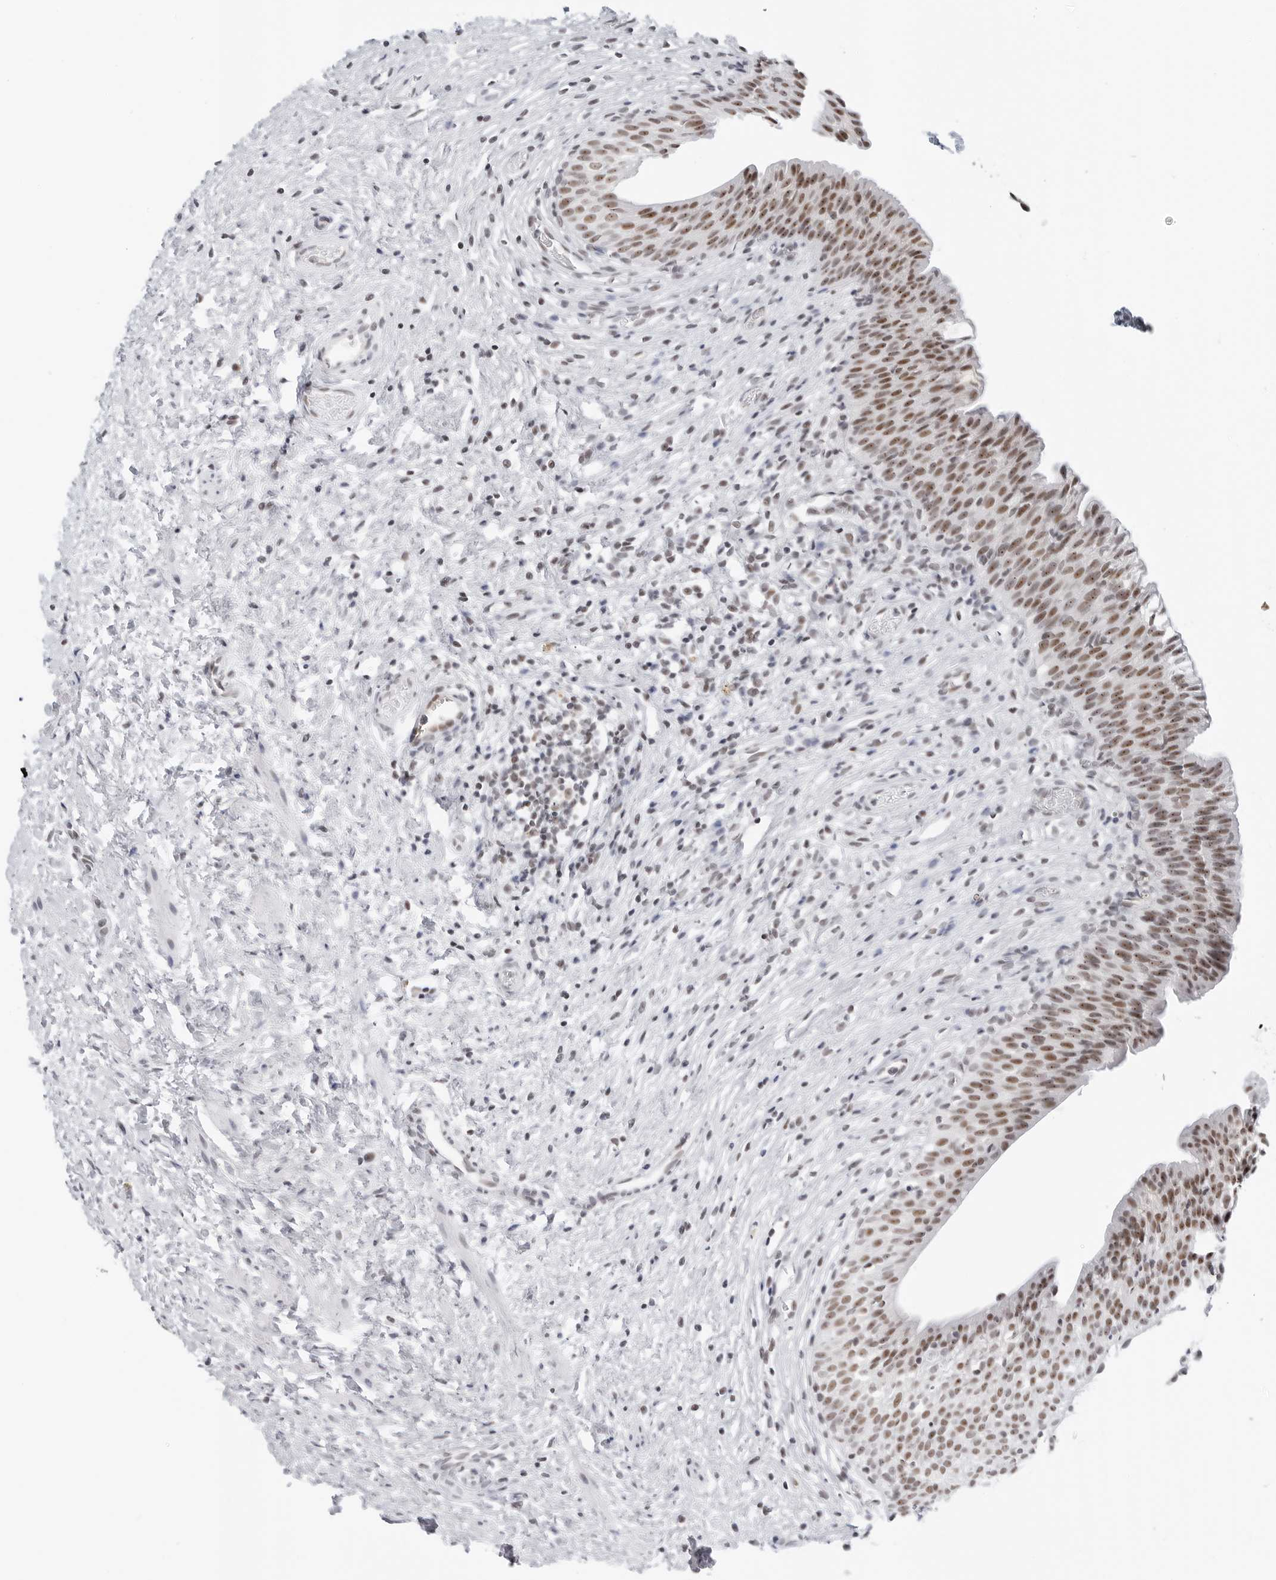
{"staining": {"intensity": "moderate", "quantity": ">75%", "location": "nuclear"}, "tissue": "urinary bladder", "cell_type": "Urothelial cells", "image_type": "normal", "snomed": [{"axis": "morphology", "description": "Normal tissue, NOS"}, {"axis": "topography", "description": "Urinary bladder"}], "caption": "Immunohistochemical staining of normal urinary bladder exhibits moderate nuclear protein expression in about >75% of urothelial cells. The staining was performed using DAB (3,3'-diaminobenzidine), with brown indicating positive protein expression. Nuclei are stained blue with hematoxylin.", "gene": "WRAP53", "patient": {"sex": "male", "age": 1}}